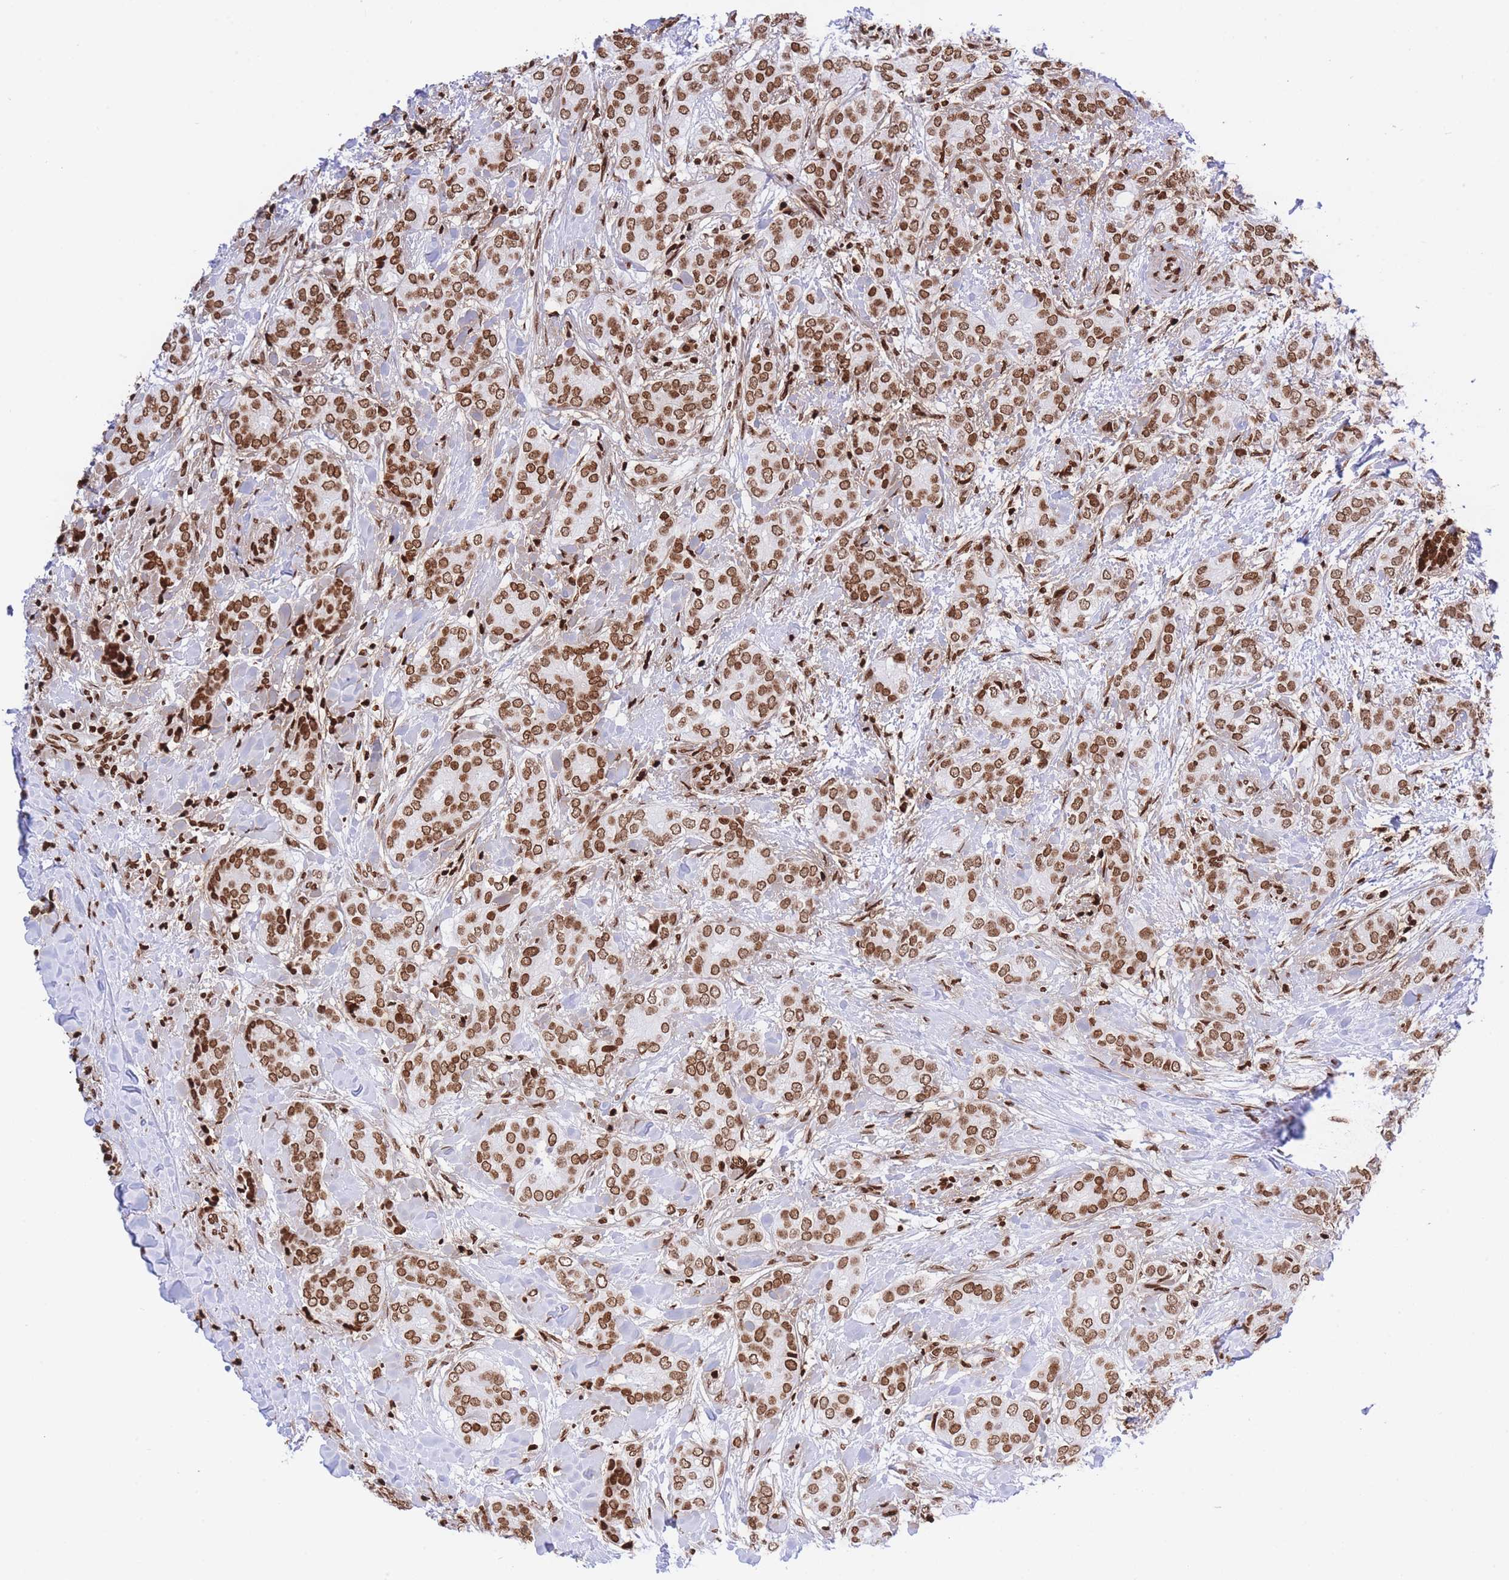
{"staining": {"intensity": "moderate", "quantity": ">75%", "location": "nuclear"}, "tissue": "breast cancer", "cell_type": "Tumor cells", "image_type": "cancer", "snomed": [{"axis": "morphology", "description": "Duct carcinoma"}, {"axis": "topography", "description": "Breast"}], "caption": "Moderate nuclear protein staining is present in approximately >75% of tumor cells in breast infiltrating ductal carcinoma. (DAB IHC, brown staining for protein, blue staining for nuclei).", "gene": "H2BC11", "patient": {"sex": "female", "age": 73}}